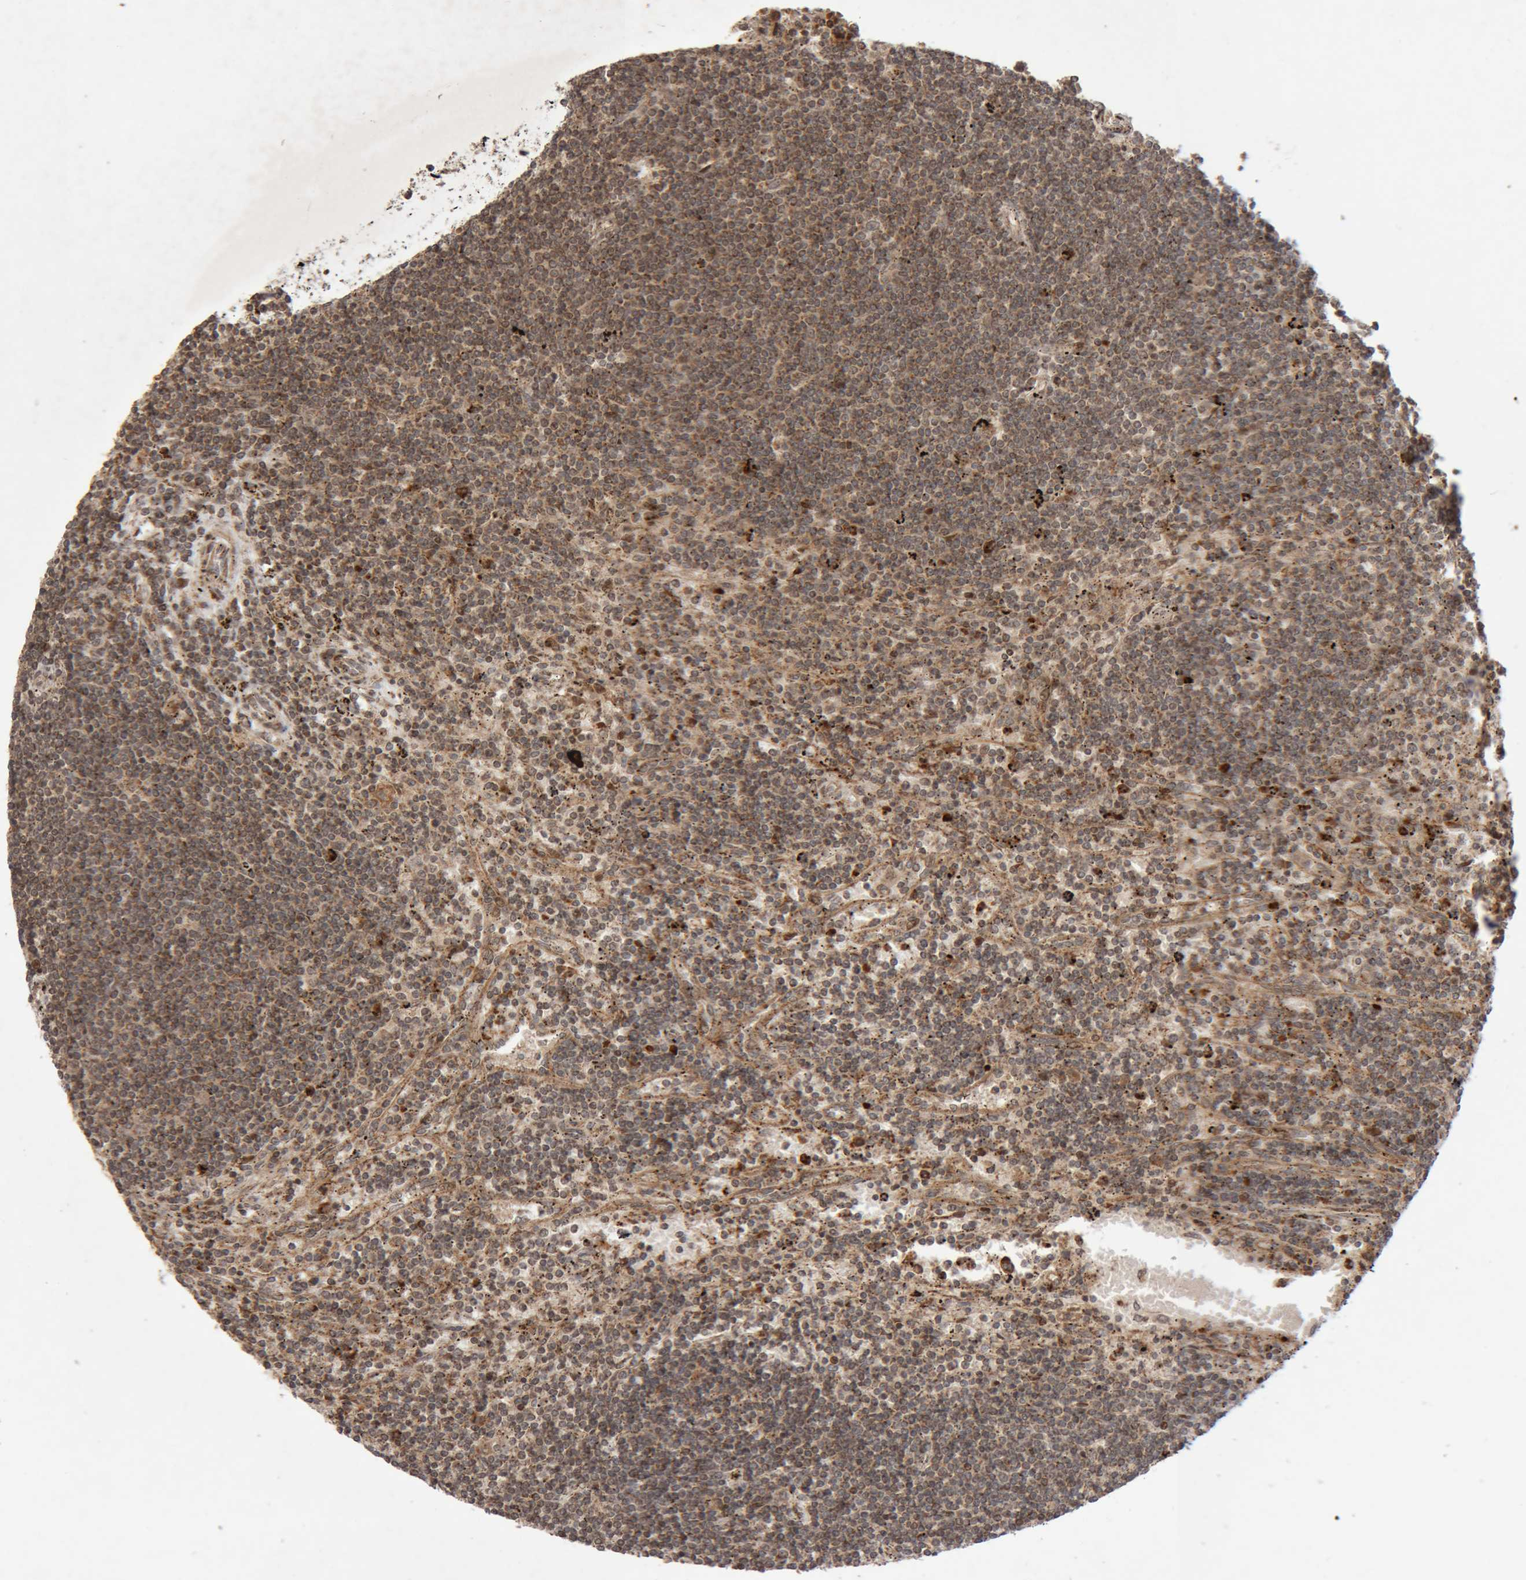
{"staining": {"intensity": "moderate", "quantity": ">75%", "location": "cytoplasmic/membranous"}, "tissue": "lymphoma", "cell_type": "Tumor cells", "image_type": "cancer", "snomed": [{"axis": "morphology", "description": "Malignant lymphoma, non-Hodgkin's type, Low grade"}, {"axis": "topography", "description": "Spleen"}], "caption": "Immunohistochemical staining of human malignant lymphoma, non-Hodgkin's type (low-grade) exhibits medium levels of moderate cytoplasmic/membranous expression in approximately >75% of tumor cells. Using DAB (3,3'-diaminobenzidine) (brown) and hematoxylin (blue) stains, captured at high magnification using brightfield microscopy.", "gene": "KIF21B", "patient": {"sex": "male", "age": 76}}